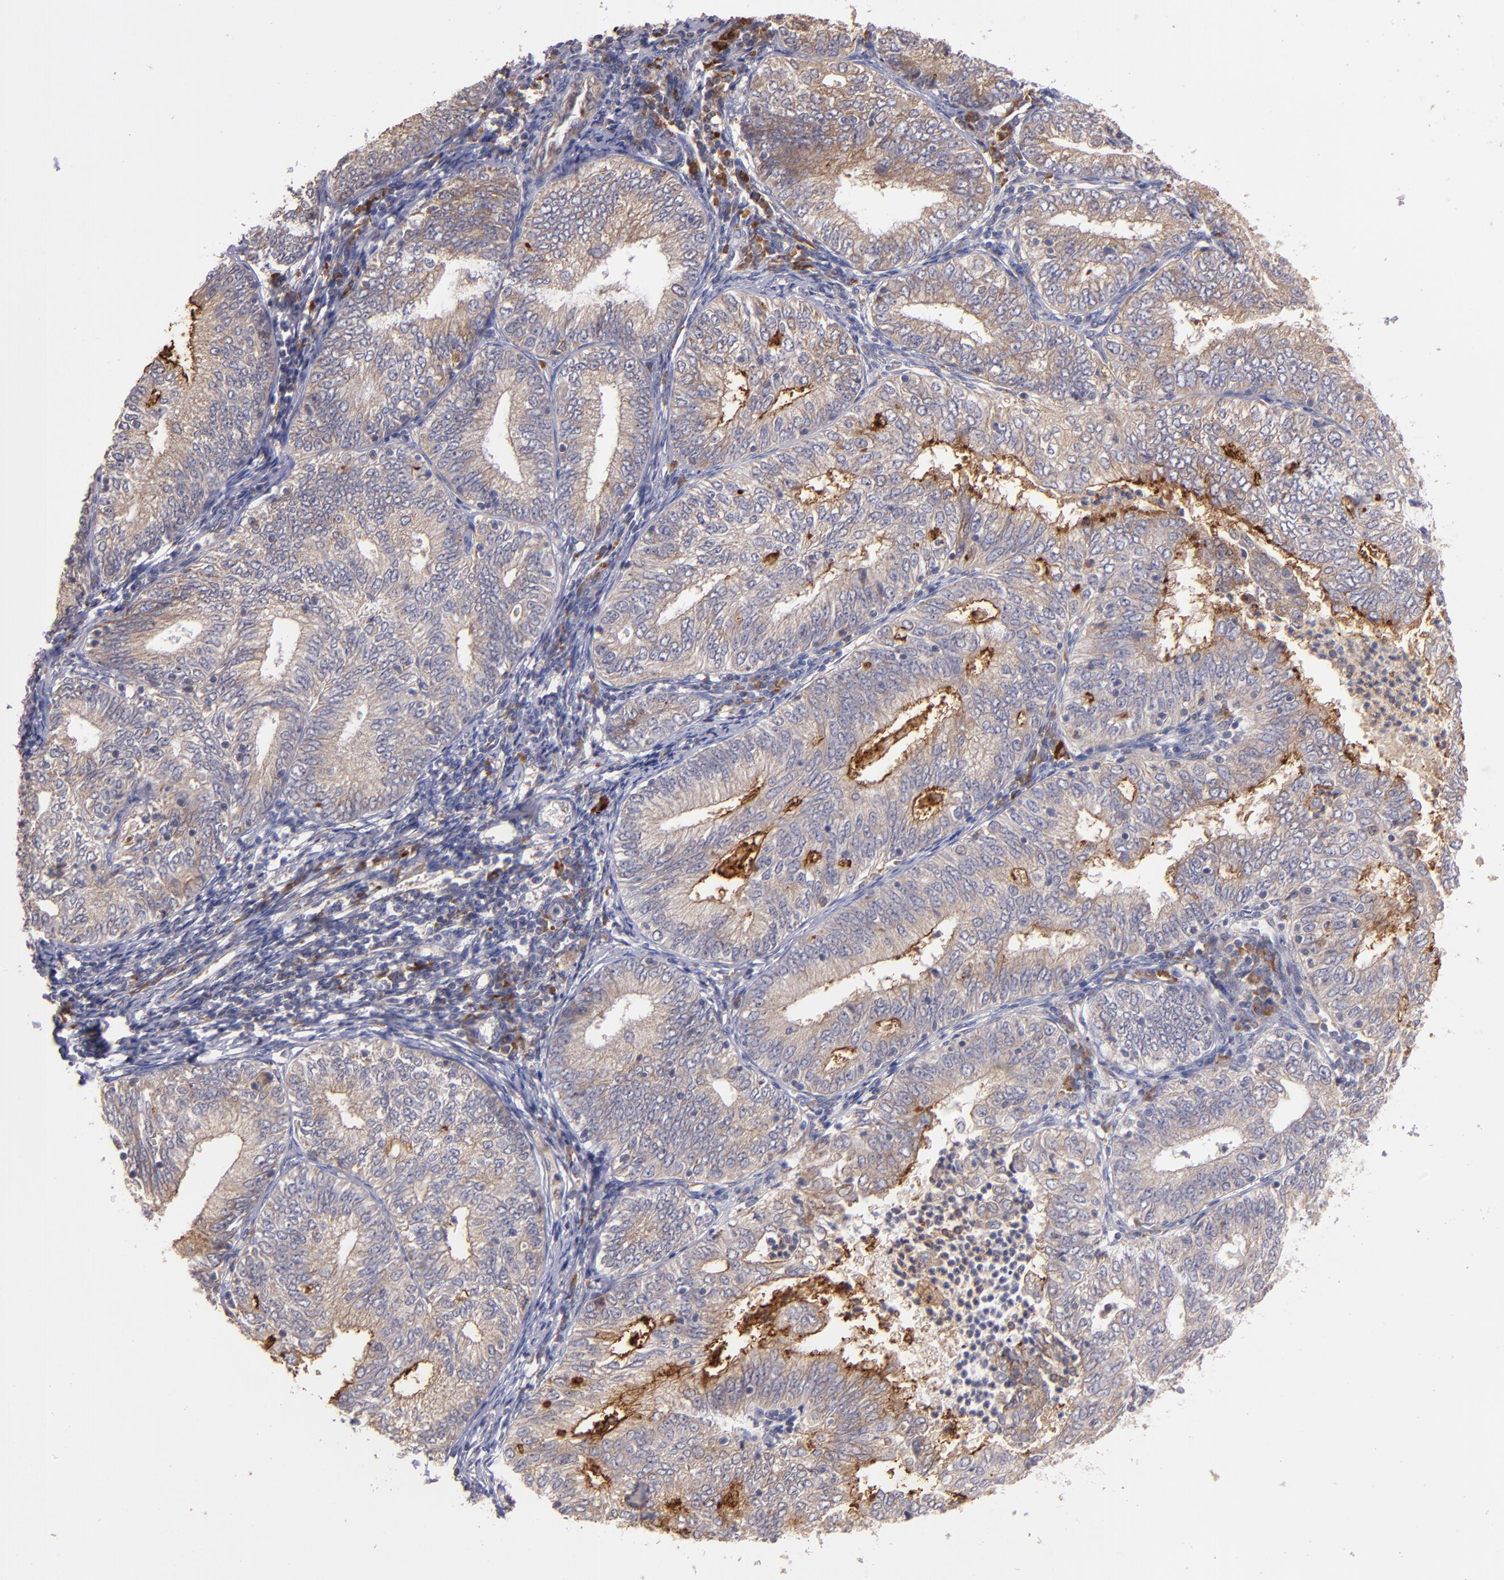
{"staining": {"intensity": "weak", "quantity": ">75%", "location": "cytoplasmic/membranous"}, "tissue": "endometrial cancer", "cell_type": "Tumor cells", "image_type": "cancer", "snomed": [{"axis": "morphology", "description": "Adenocarcinoma, NOS"}, {"axis": "topography", "description": "Endometrium"}], "caption": "Weak cytoplasmic/membranous expression is seen in approximately >75% of tumor cells in endometrial cancer (adenocarcinoma).", "gene": "IFIH1", "patient": {"sex": "female", "age": 69}}